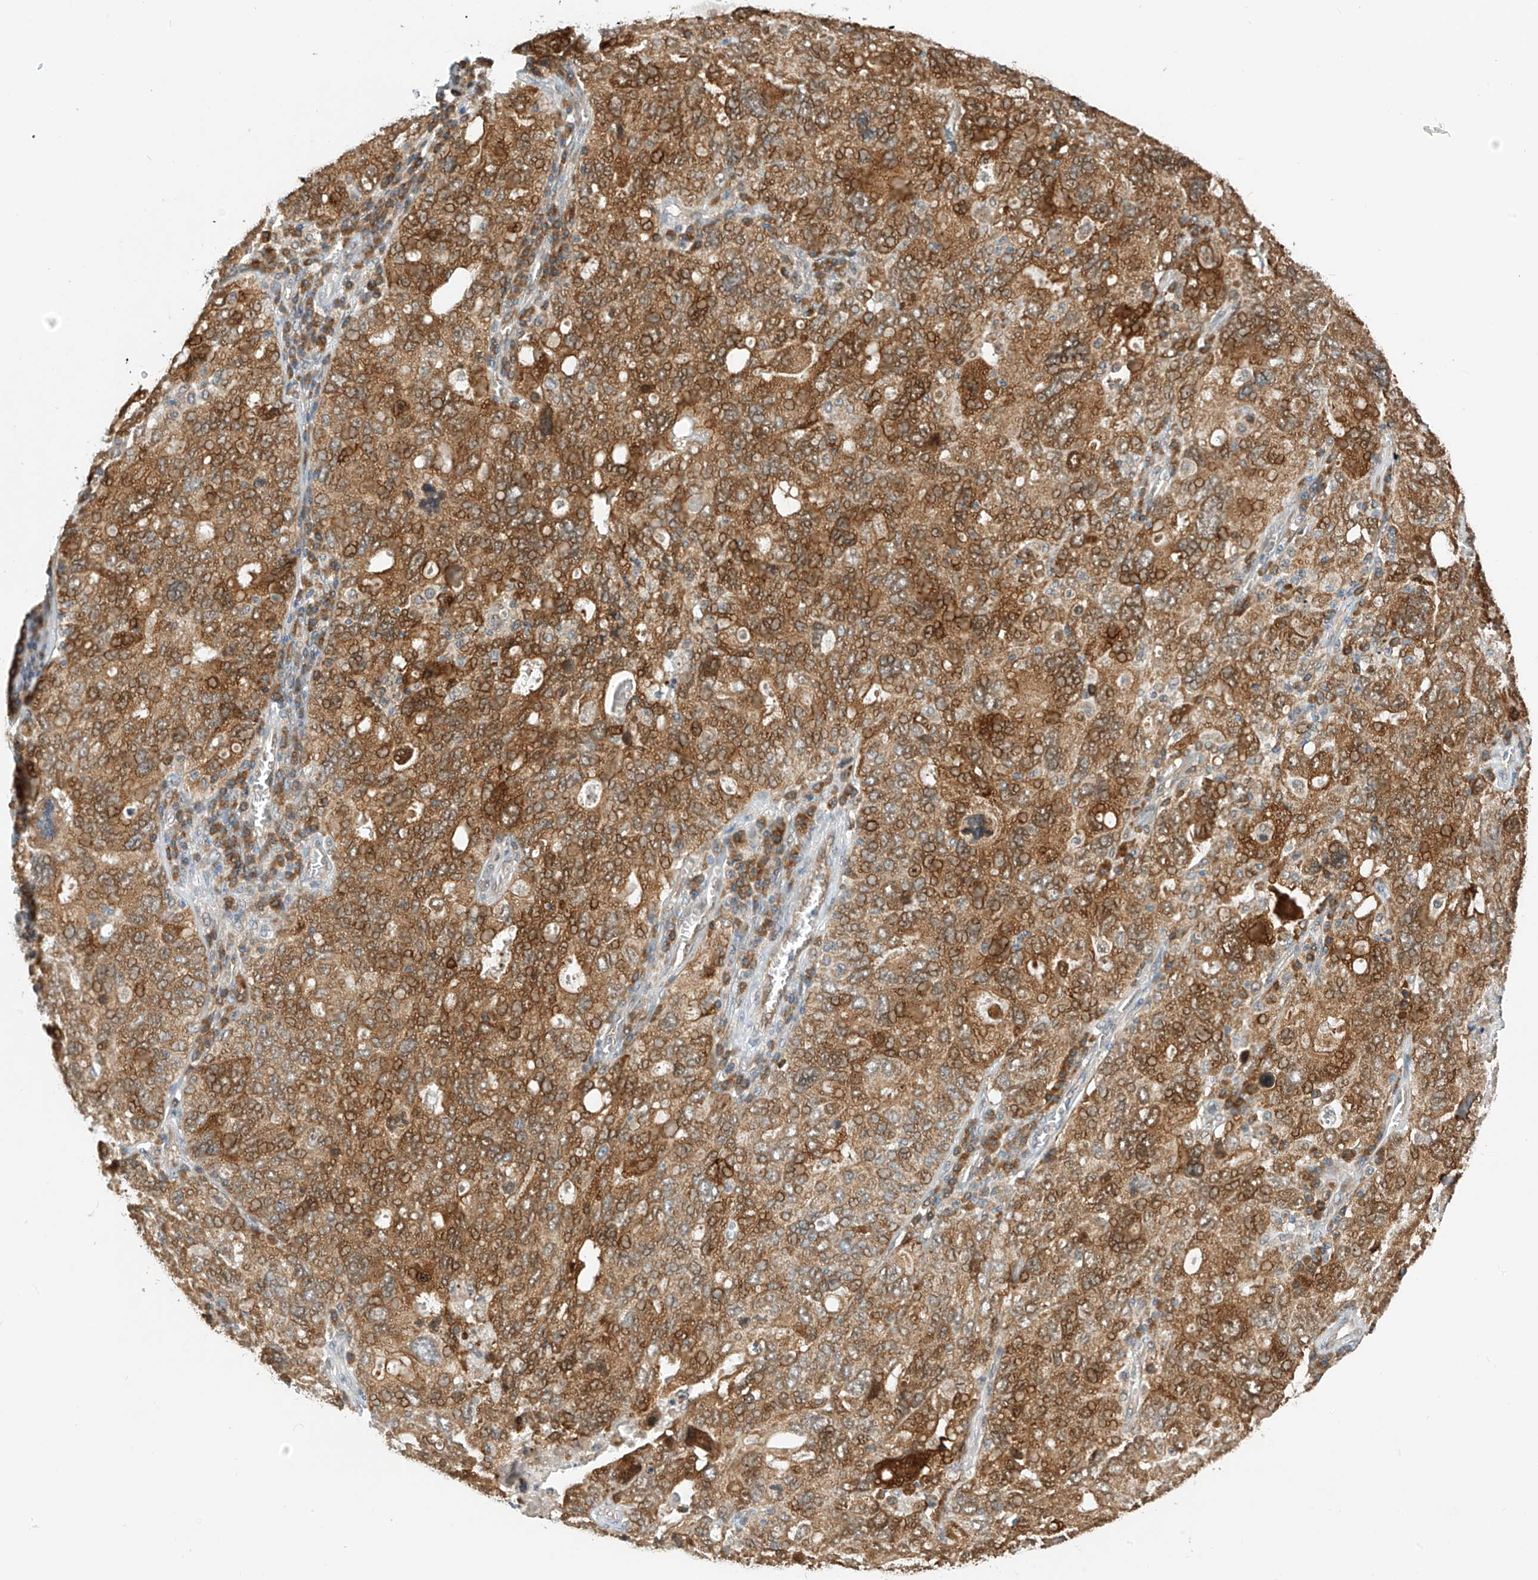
{"staining": {"intensity": "strong", "quantity": ">75%", "location": "cytoplasmic/membranous"}, "tissue": "ovarian cancer", "cell_type": "Tumor cells", "image_type": "cancer", "snomed": [{"axis": "morphology", "description": "Carcinoma, endometroid"}, {"axis": "topography", "description": "Ovary"}], "caption": "Protein expression analysis of ovarian cancer reveals strong cytoplasmic/membranous expression in approximately >75% of tumor cells. Nuclei are stained in blue.", "gene": "PPA2", "patient": {"sex": "female", "age": 62}}